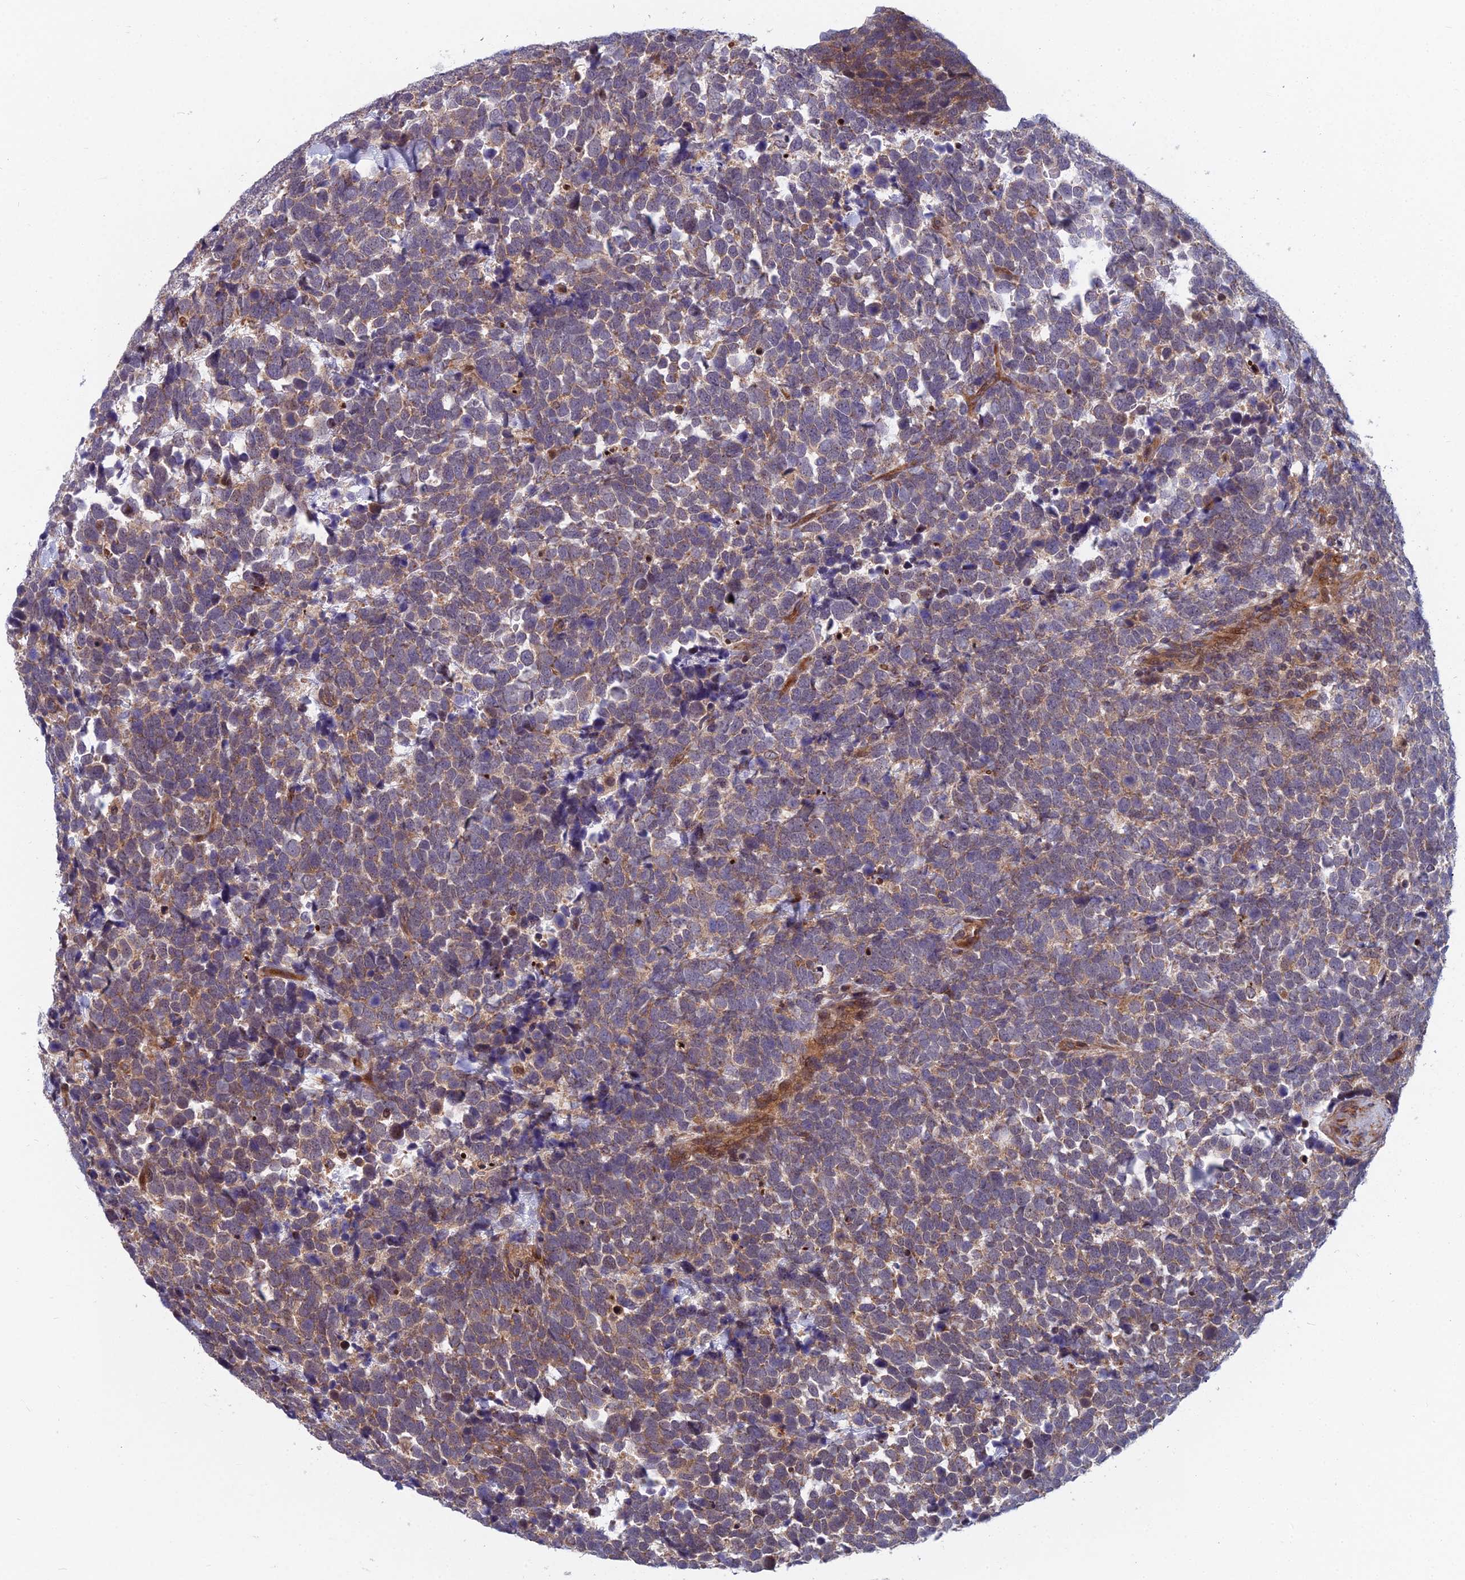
{"staining": {"intensity": "moderate", "quantity": "<25%", "location": "cytoplasmic/membranous"}, "tissue": "urothelial cancer", "cell_type": "Tumor cells", "image_type": "cancer", "snomed": [{"axis": "morphology", "description": "Urothelial carcinoma, High grade"}, {"axis": "topography", "description": "Urinary bladder"}], "caption": "IHC (DAB) staining of urothelial cancer demonstrates moderate cytoplasmic/membranous protein staining in about <25% of tumor cells. (IHC, brightfield microscopy, high magnification).", "gene": "COMMD2", "patient": {"sex": "female", "age": 82}}